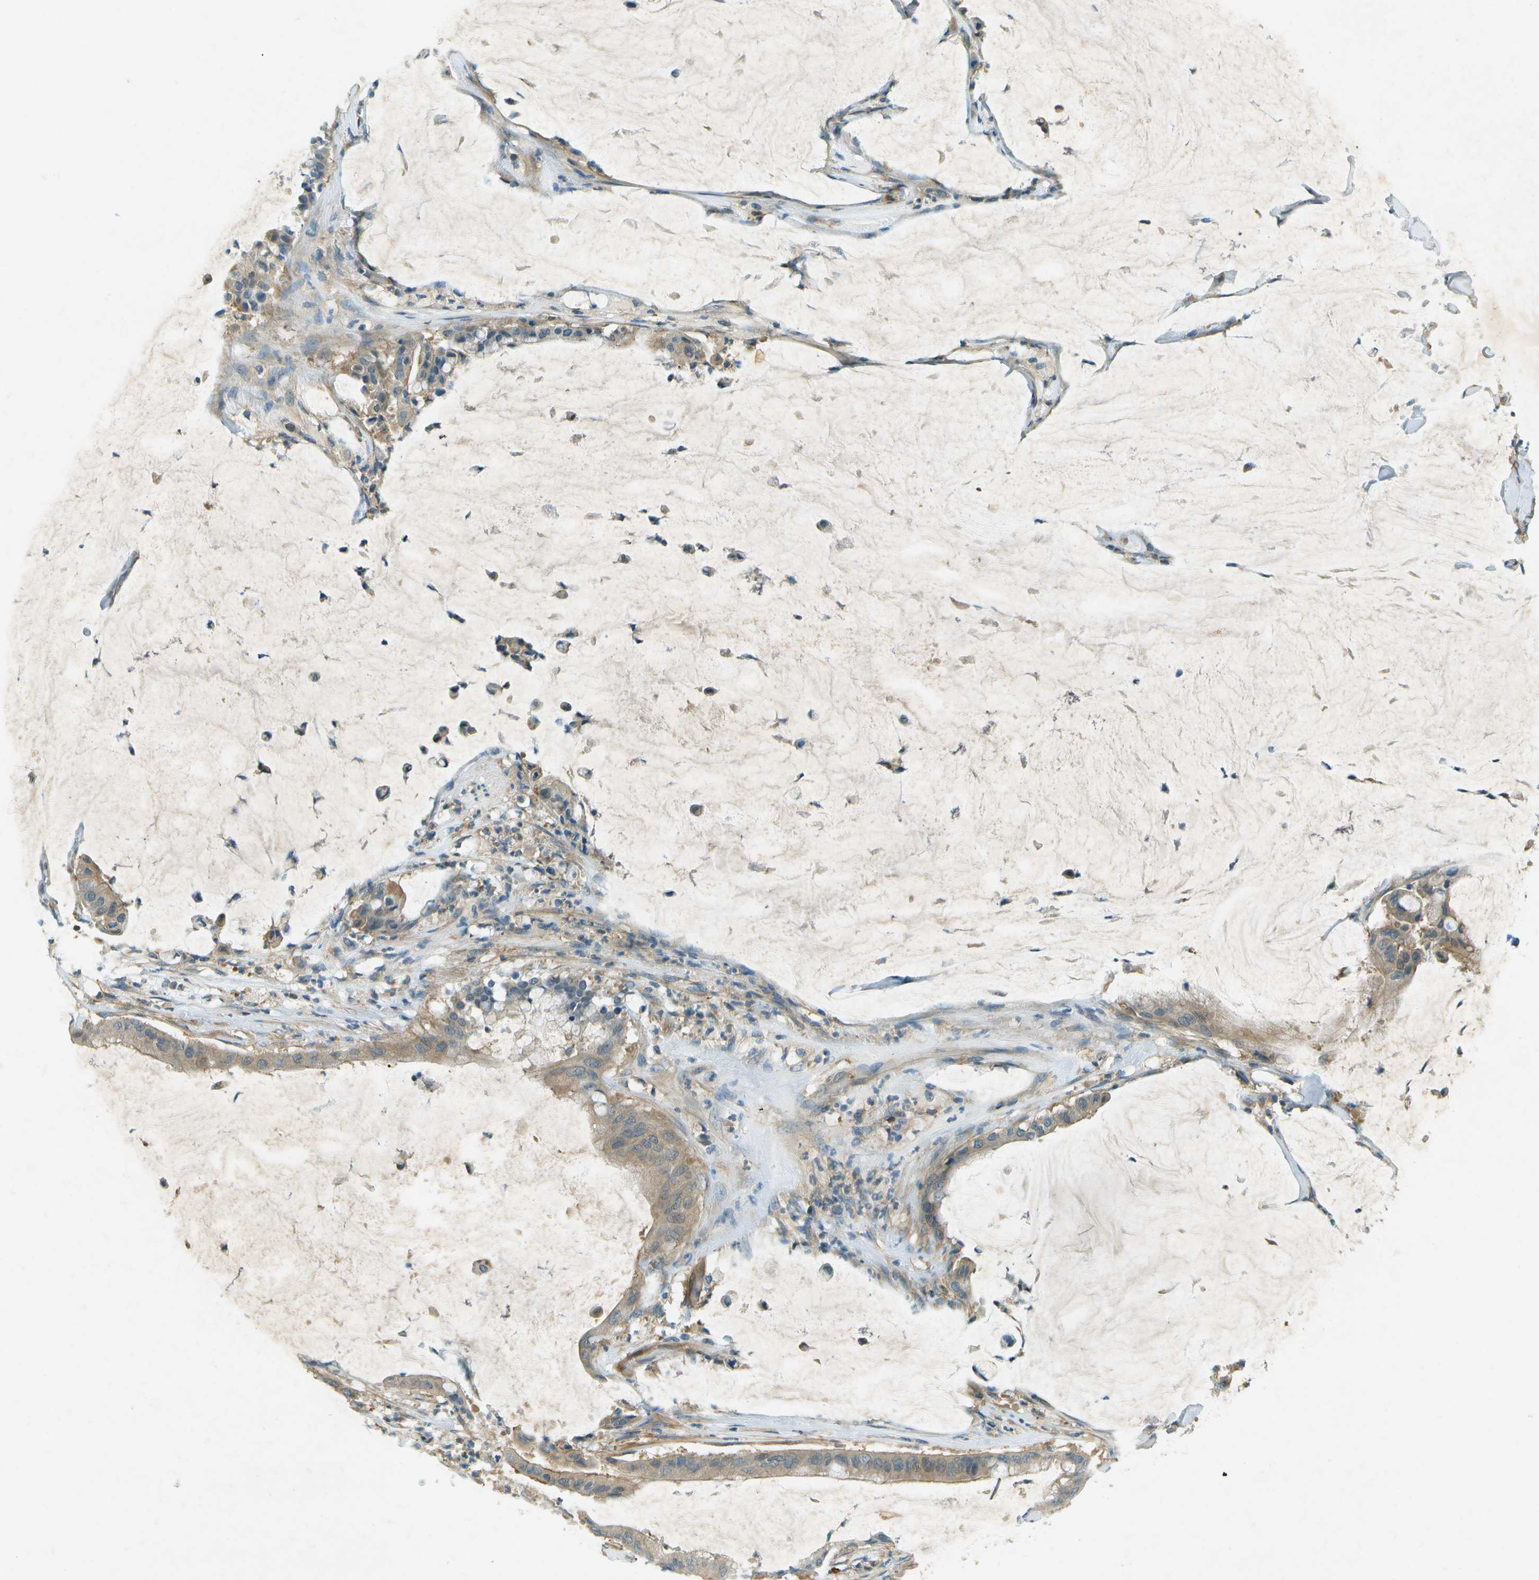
{"staining": {"intensity": "weak", "quantity": ">75%", "location": "cytoplasmic/membranous"}, "tissue": "pancreatic cancer", "cell_type": "Tumor cells", "image_type": "cancer", "snomed": [{"axis": "morphology", "description": "Adenocarcinoma, NOS"}, {"axis": "topography", "description": "Pancreas"}], "caption": "DAB immunohistochemical staining of human pancreatic cancer reveals weak cytoplasmic/membranous protein expression in approximately >75% of tumor cells. (brown staining indicates protein expression, while blue staining denotes nuclei).", "gene": "NUDT4", "patient": {"sex": "male", "age": 41}}